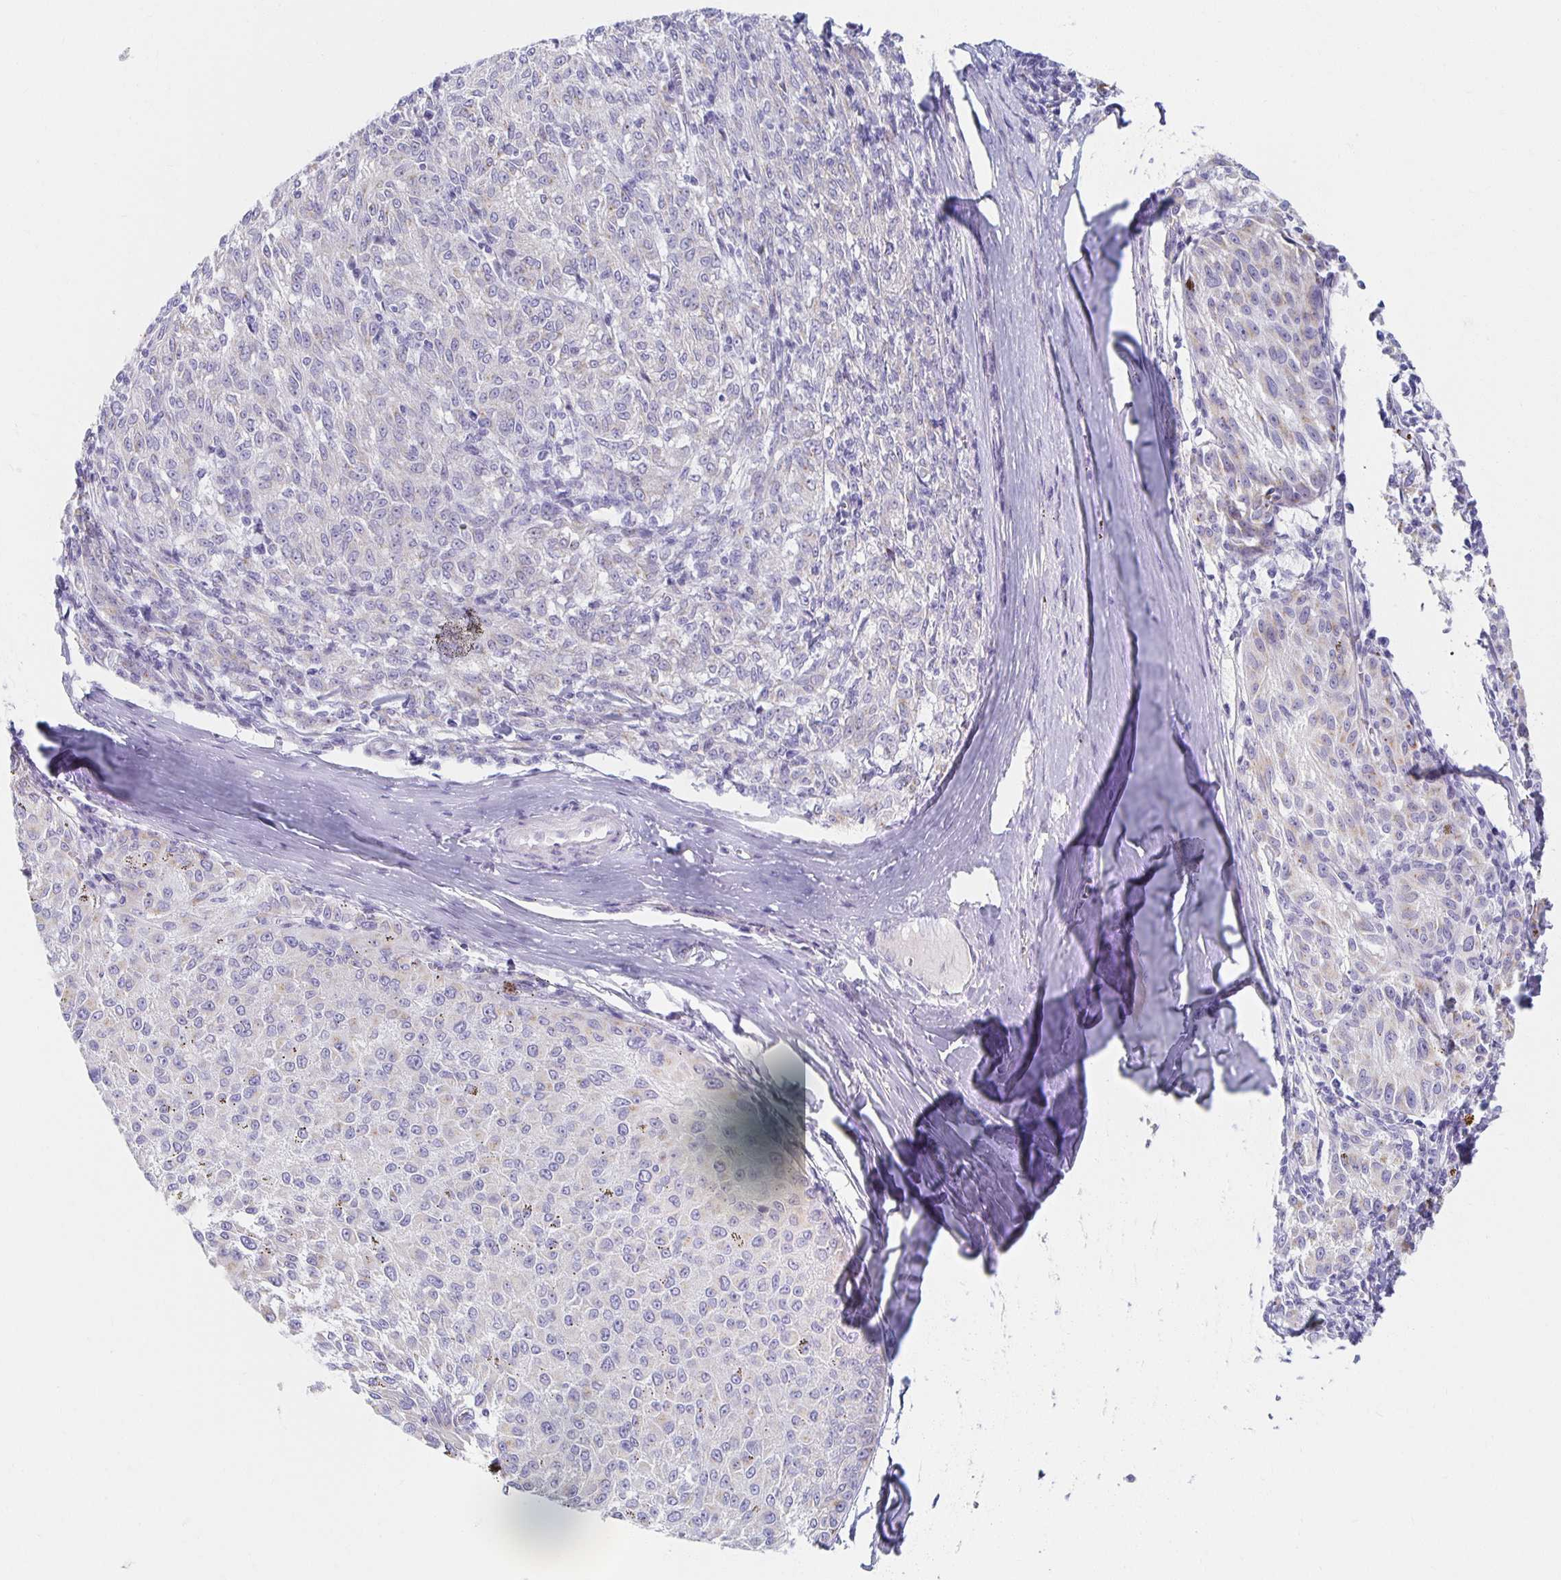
{"staining": {"intensity": "weak", "quantity": "<25%", "location": "cytoplasmic/membranous"}, "tissue": "melanoma", "cell_type": "Tumor cells", "image_type": "cancer", "snomed": [{"axis": "morphology", "description": "Malignant melanoma, NOS"}, {"axis": "topography", "description": "Skin"}], "caption": "This micrograph is of melanoma stained with immunohistochemistry to label a protein in brown with the nuclei are counter-stained blue. There is no staining in tumor cells.", "gene": "TEX44", "patient": {"sex": "female", "age": 72}}